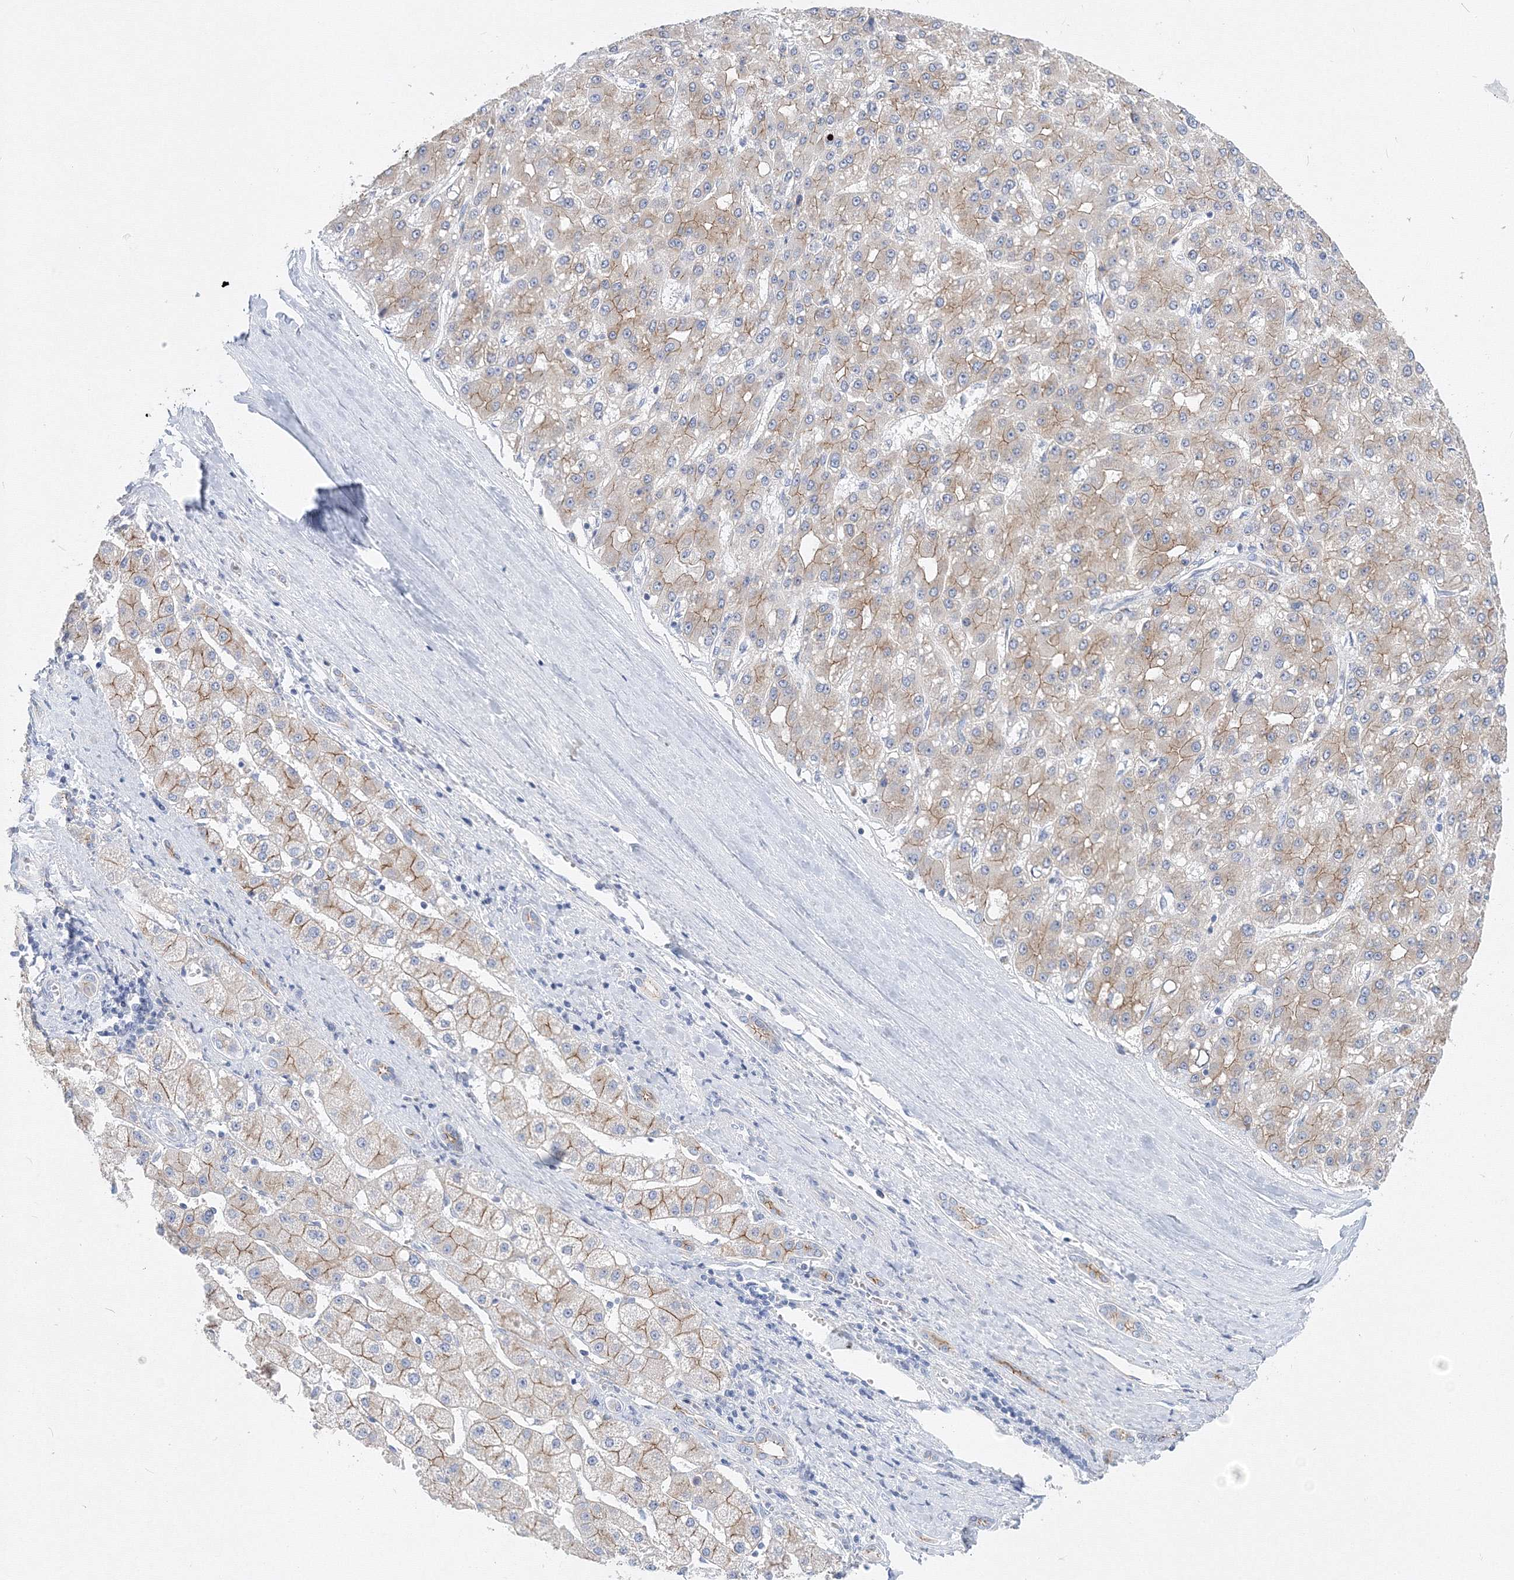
{"staining": {"intensity": "weak", "quantity": "25%-75%", "location": "cytoplasmic/membranous"}, "tissue": "liver cancer", "cell_type": "Tumor cells", "image_type": "cancer", "snomed": [{"axis": "morphology", "description": "Carcinoma, Hepatocellular, NOS"}, {"axis": "topography", "description": "Liver"}], "caption": "Weak cytoplasmic/membranous positivity for a protein is identified in about 25%-75% of tumor cells of liver hepatocellular carcinoma using IHC.", "gene": "AASDH", "patient": {"sex": "male", "age": 67}}